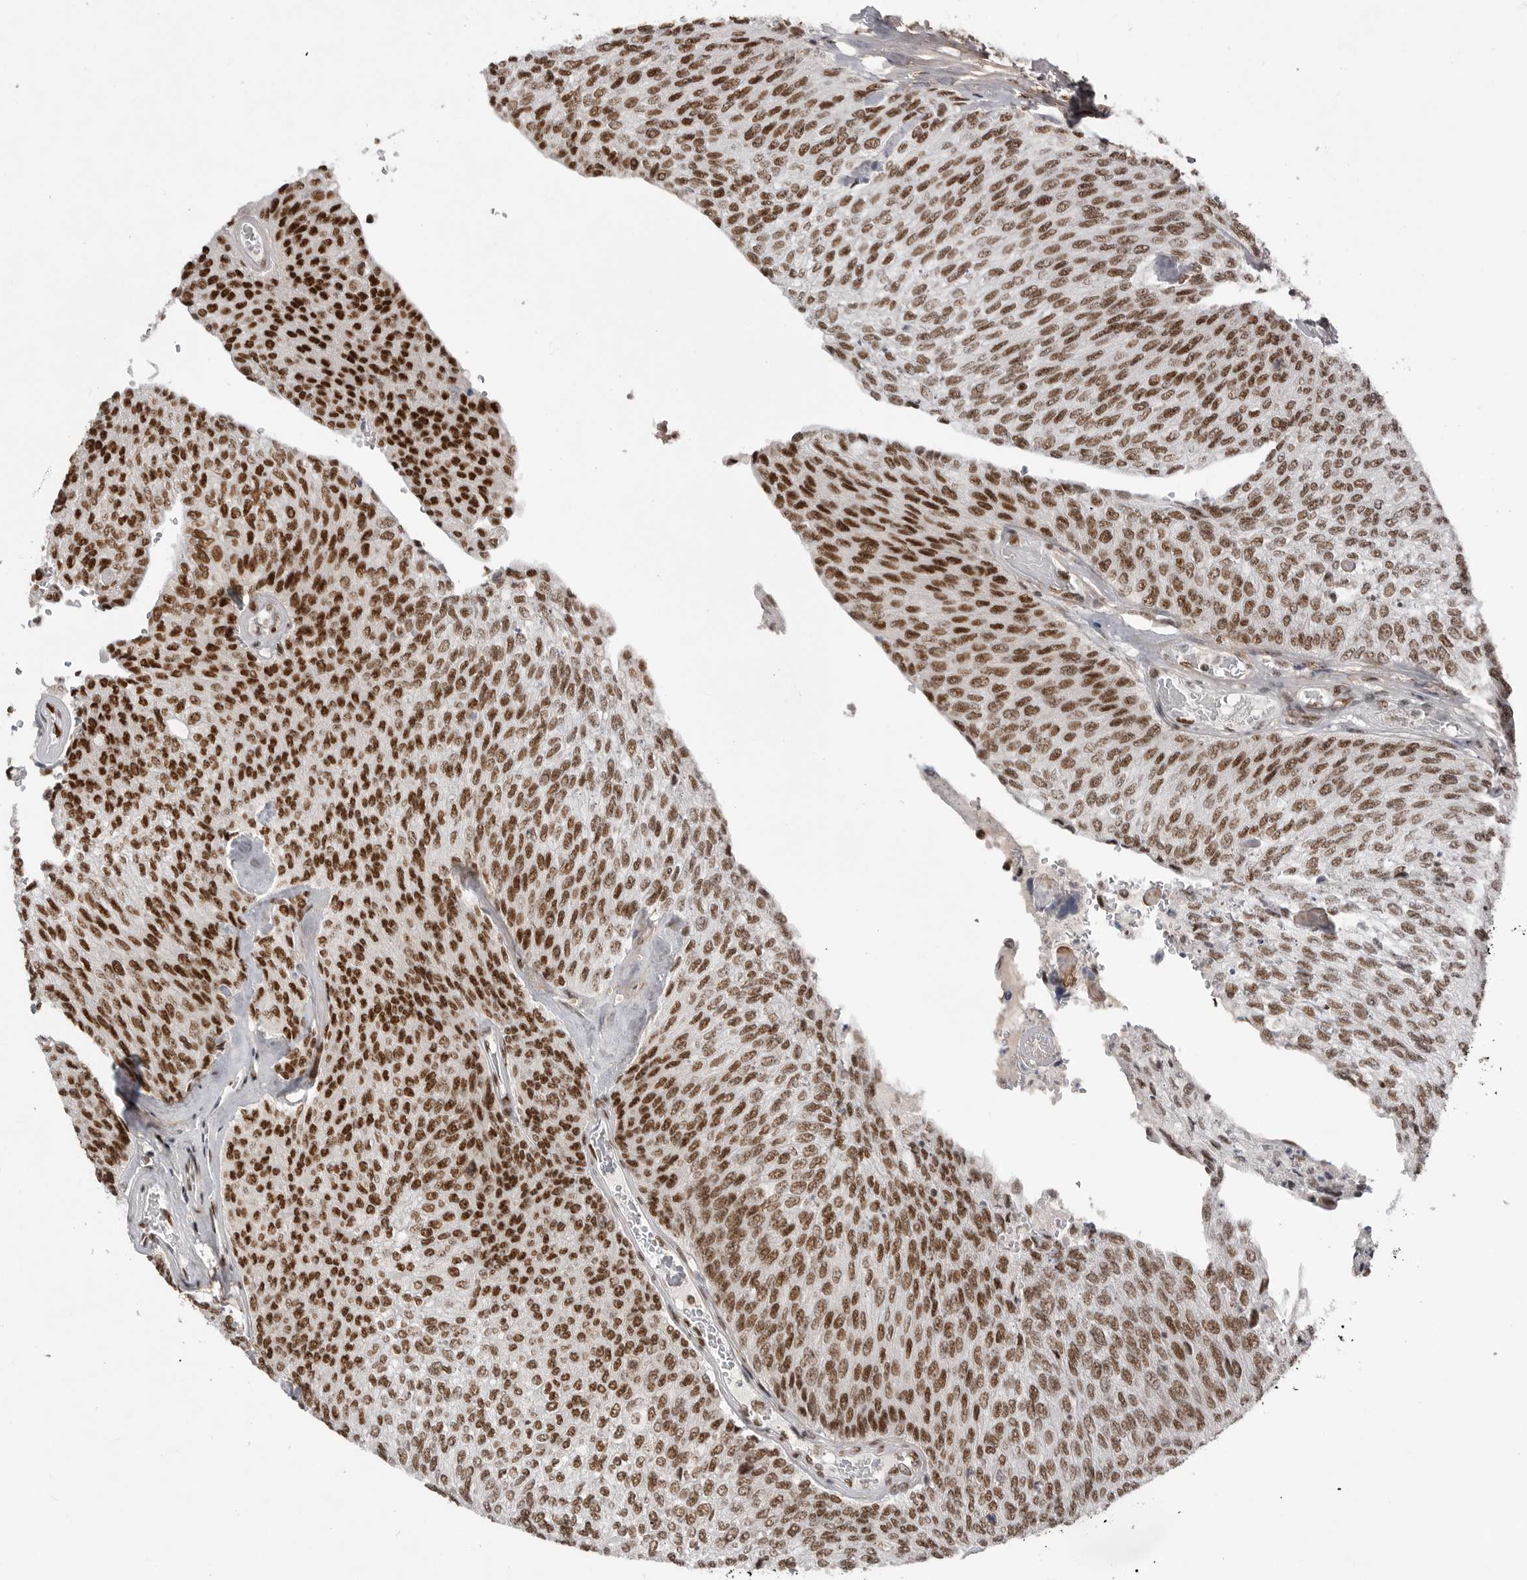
{"staining": {"intensity": "strong", "quantity": ">75%", "location": "nuclear"}, "tissue": "urothelial cancer", "cell_type": "Tumor cells", "image_type": "cancer", "snomed": [{"axis": "morphology", "description": "Urothelial carcinoma, Low grade"}, {"axis": "topography", "description": "Urinary bladder"}], "caption": "Brown immunohistochemical staining in human urothelial cancer reveals strong nuclear staining in about >75% of tumor cells. (DAB (3,3'-diaminobenzidine) IHC, brown staining for protein, blue staining for nuclei).", "gene": "PPP1R8", "patient": {"sex": "female", "age": 79}}